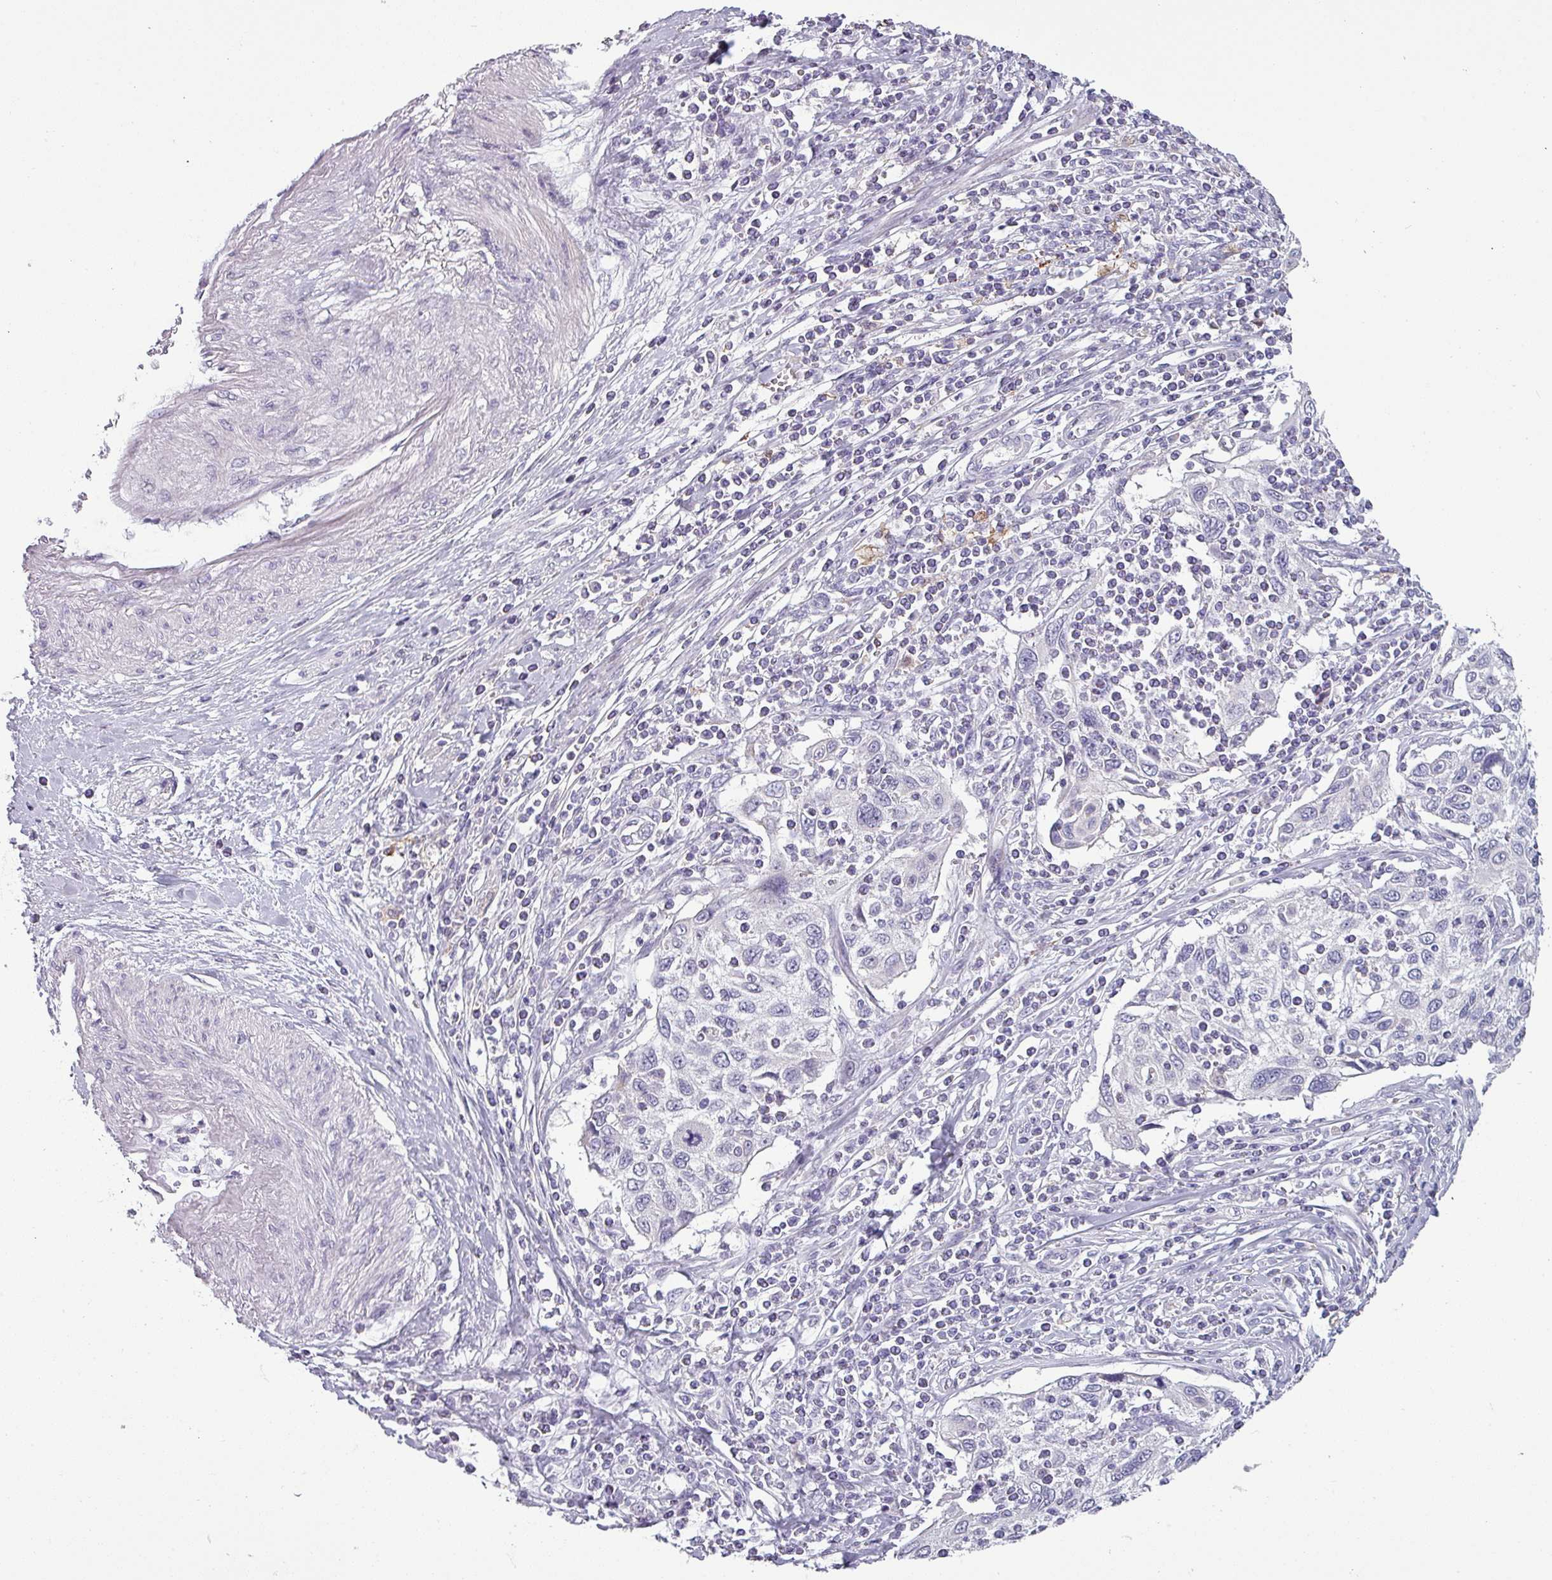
{"staining": {"intensity": "negative", "quantity": "none", "location": "none"}, "tissue": "cervical cancer", "cell_type": "Tumor cells", "image_type": "cancer", "snomed": [{"axis": "morphology", "description": "Squamous cell carcinoma, NOS"}, {"axis": "topography", "description": "Cervix"}], "caption": "Histopathology image shows no protein positivity in tumor cells of cervical squamous cell carcinoma tissue. The staining is performed using DAB brown chromogen with nuclei counter-stained in using hematoxylin.", "gene": "SLC26A9", "patient": {"sex": "female", "age": 70}}